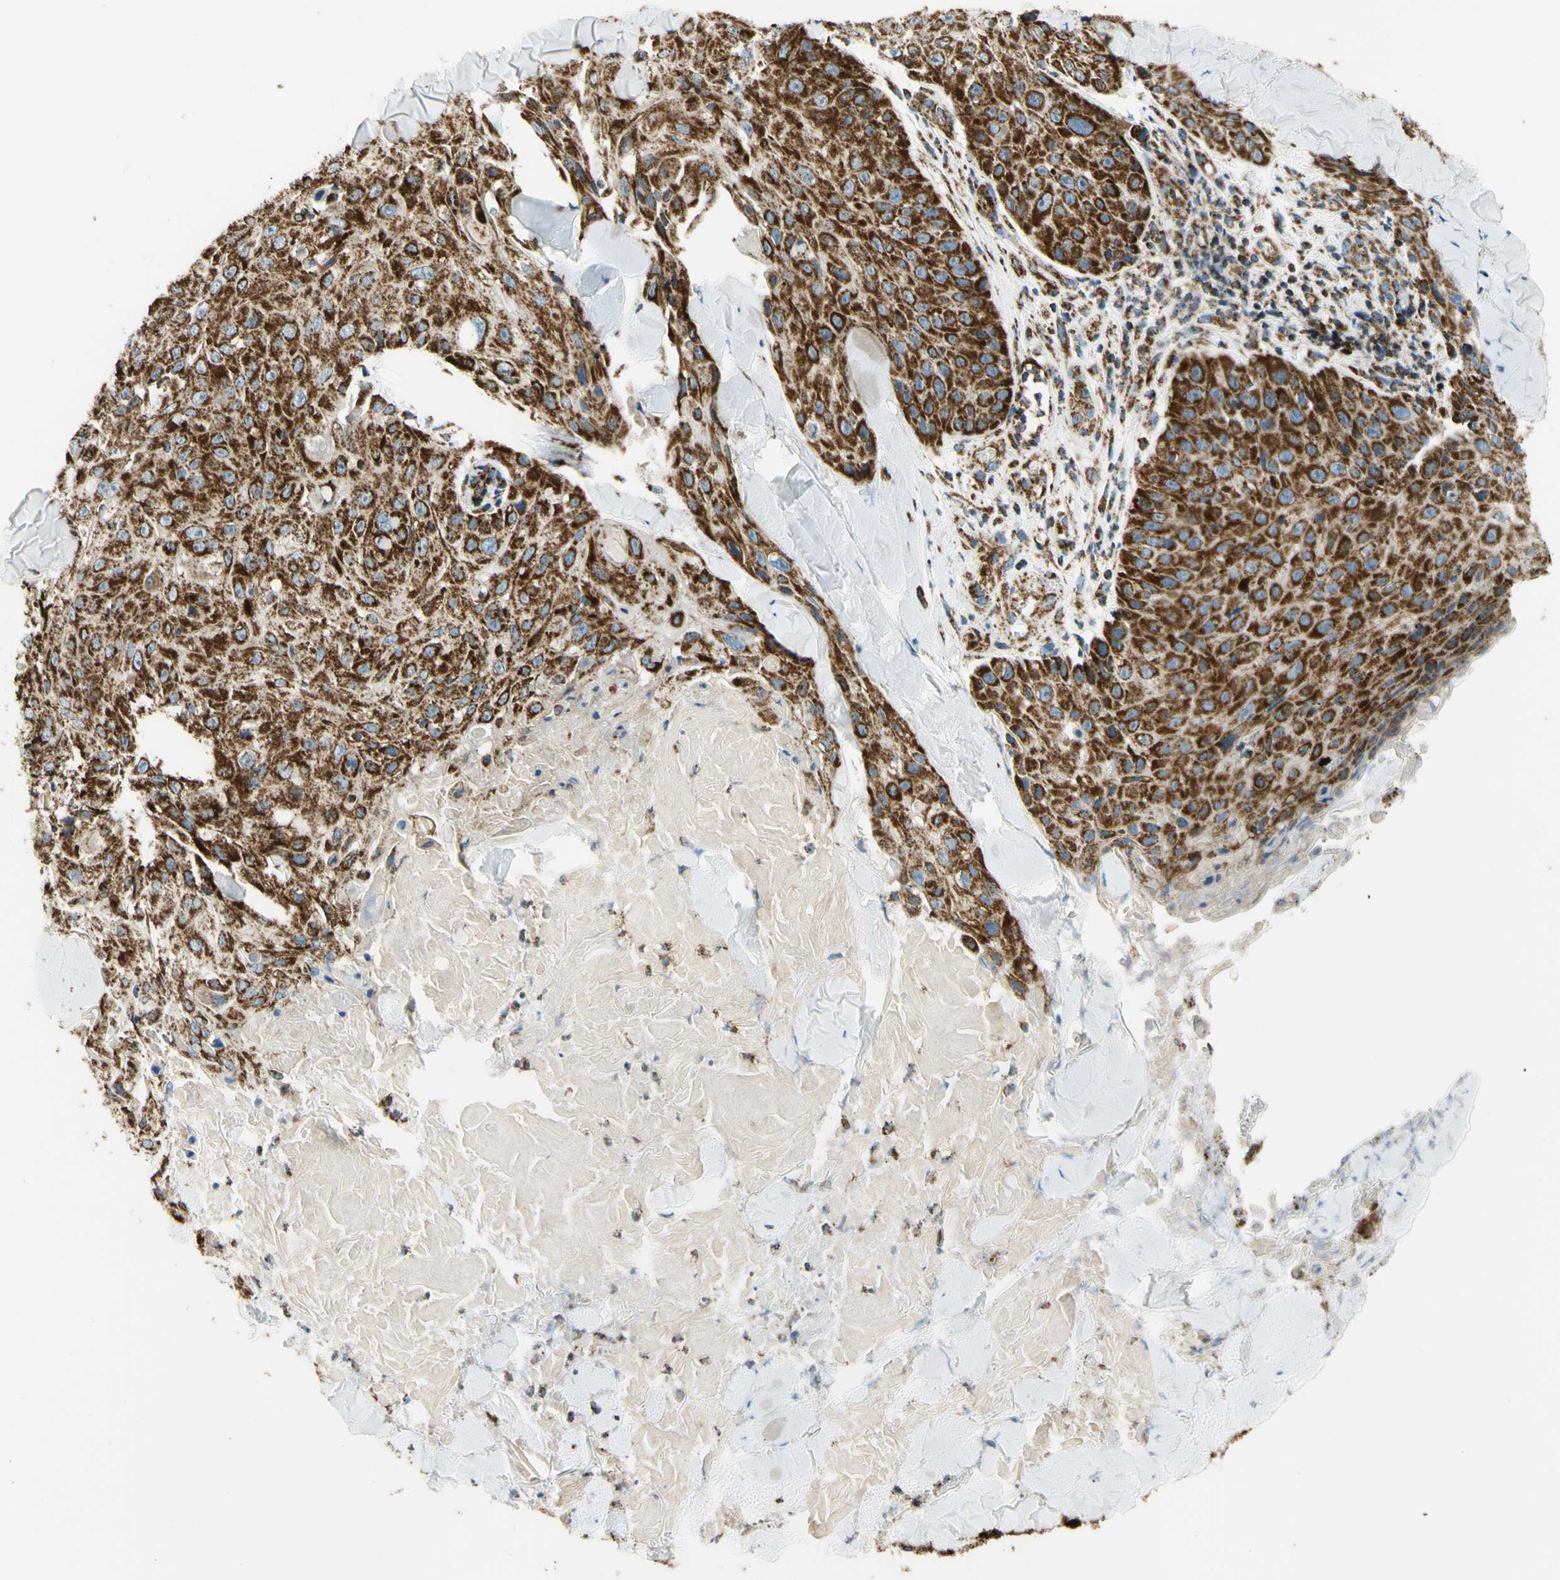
{"staining": {"intensity": "strong", "quantity": ">75%", "location": "cytoplasmic/membranous"}, "tissue": "skin cancer", "cell_type": "Tumor cells", "image_type": "cancer", "snomed": [{"axis": "morphology", "description": "Squamous cell carcinoma, NOS"}, {"axis": "topography", "description": "Skin"}], "caption": "Protein positivity by immunohistochemistry (IHC) shows strong cytoplasmic/membranous staining in about >75% of tumor cells in skin squamous cell carcinoma. (DAB (3,3'-diaminobenzidine) IHC with brightfield microscopy, high magnification).", "gene": "MAVS", "patient": {"sex": "male", "age": 86}}